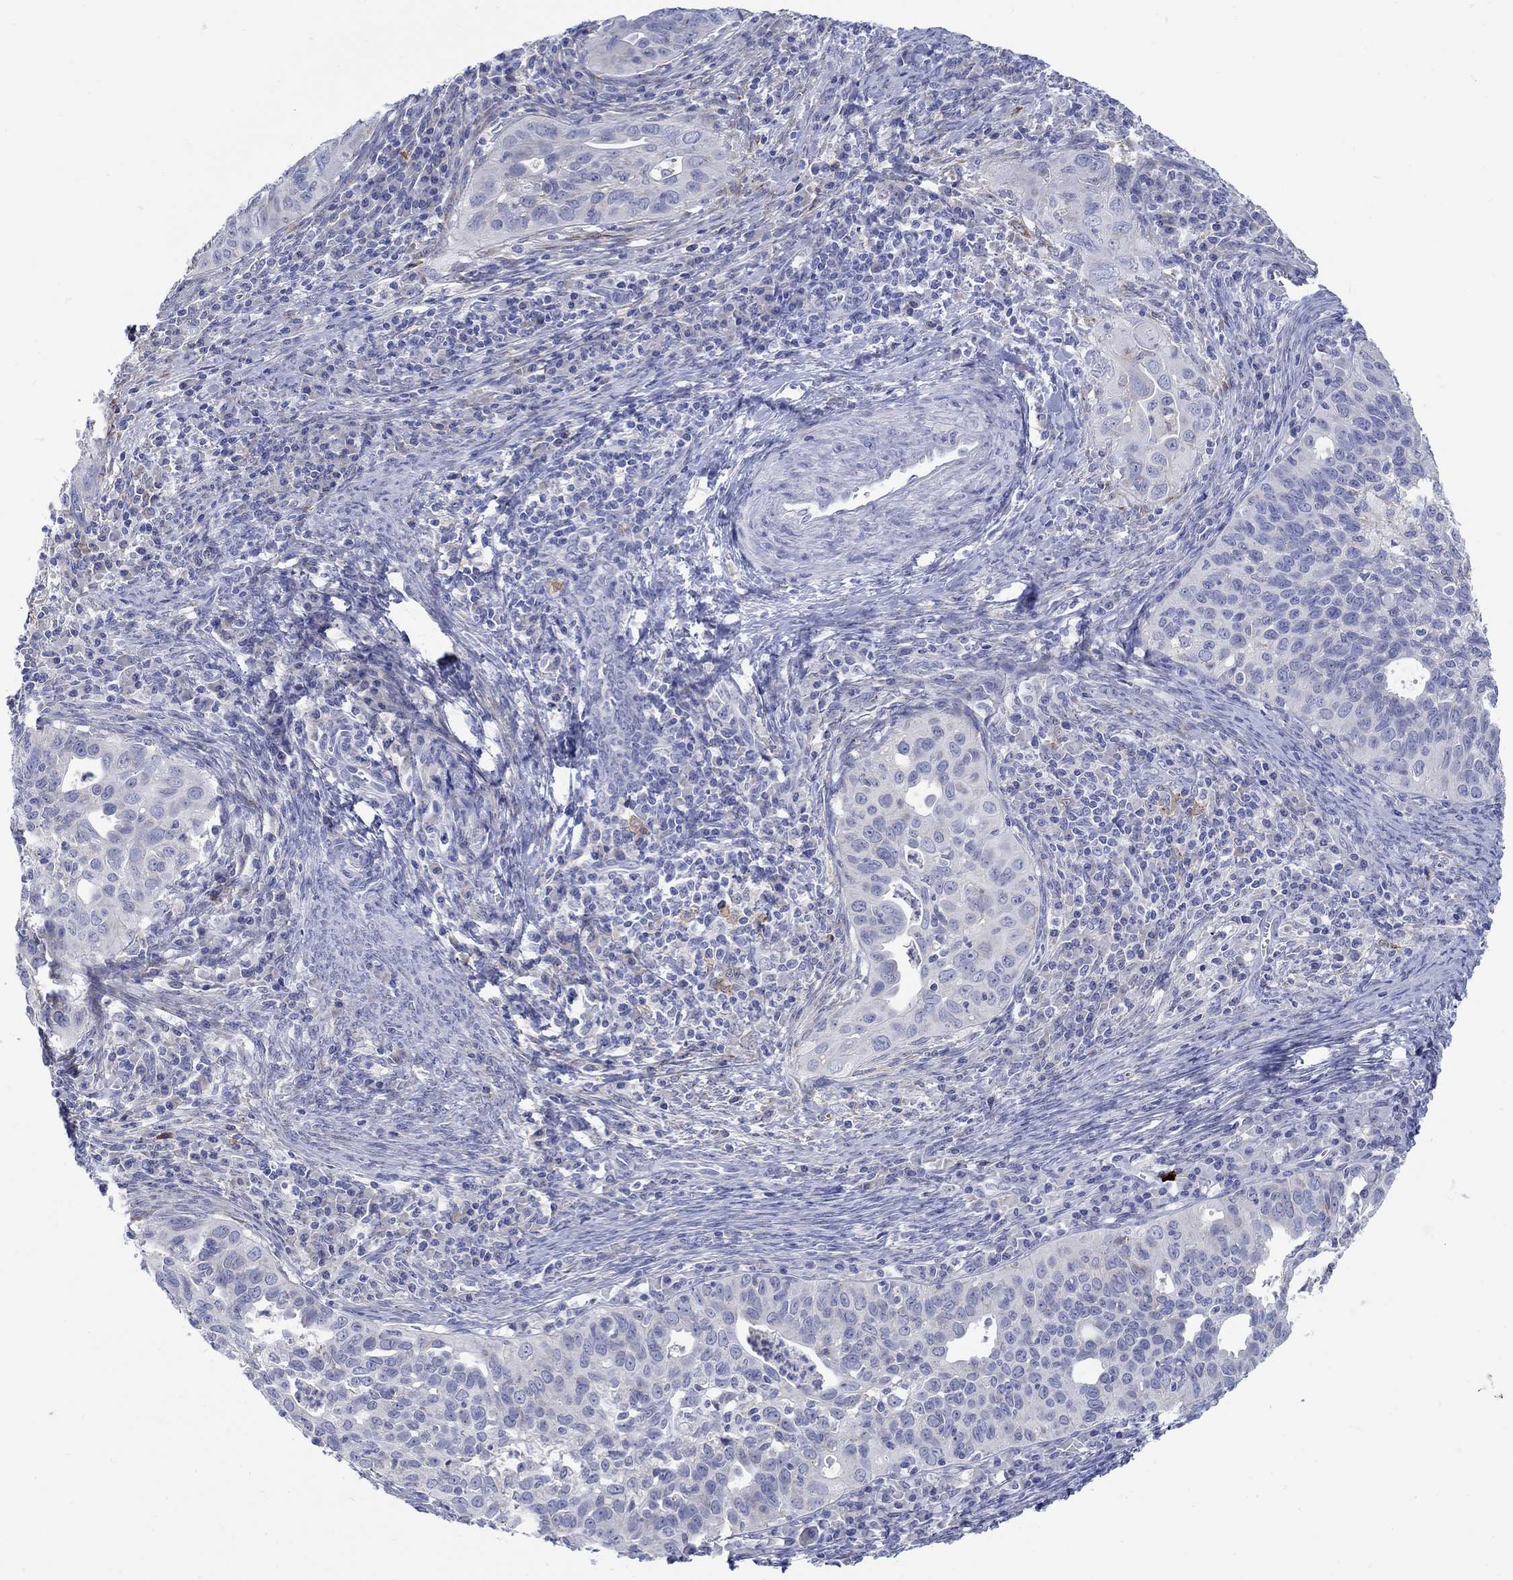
{"staining": {"intensity": "negative", "quantity": "none", "location": "none"}, "tissue": "cervical cancer", "cell_type": "Tumor cells", "image_type": "cancer", "snomed": [{"axis": "morphology", "description": "Squamous cell carcinoma, NOS"}, {"axis": "topography", "description": "Cervix"}], "caption": "Immunohistochemistry (IHC) photomicrograph of cervical squamous cell carcinoma stained for a protein (brown), which shows no expression in tumor cells. (Immunohistochemistry, brightfield microscopy, high magnification).", "gene": "REEP2", "patient": {"sex": "female", "age": 26}}